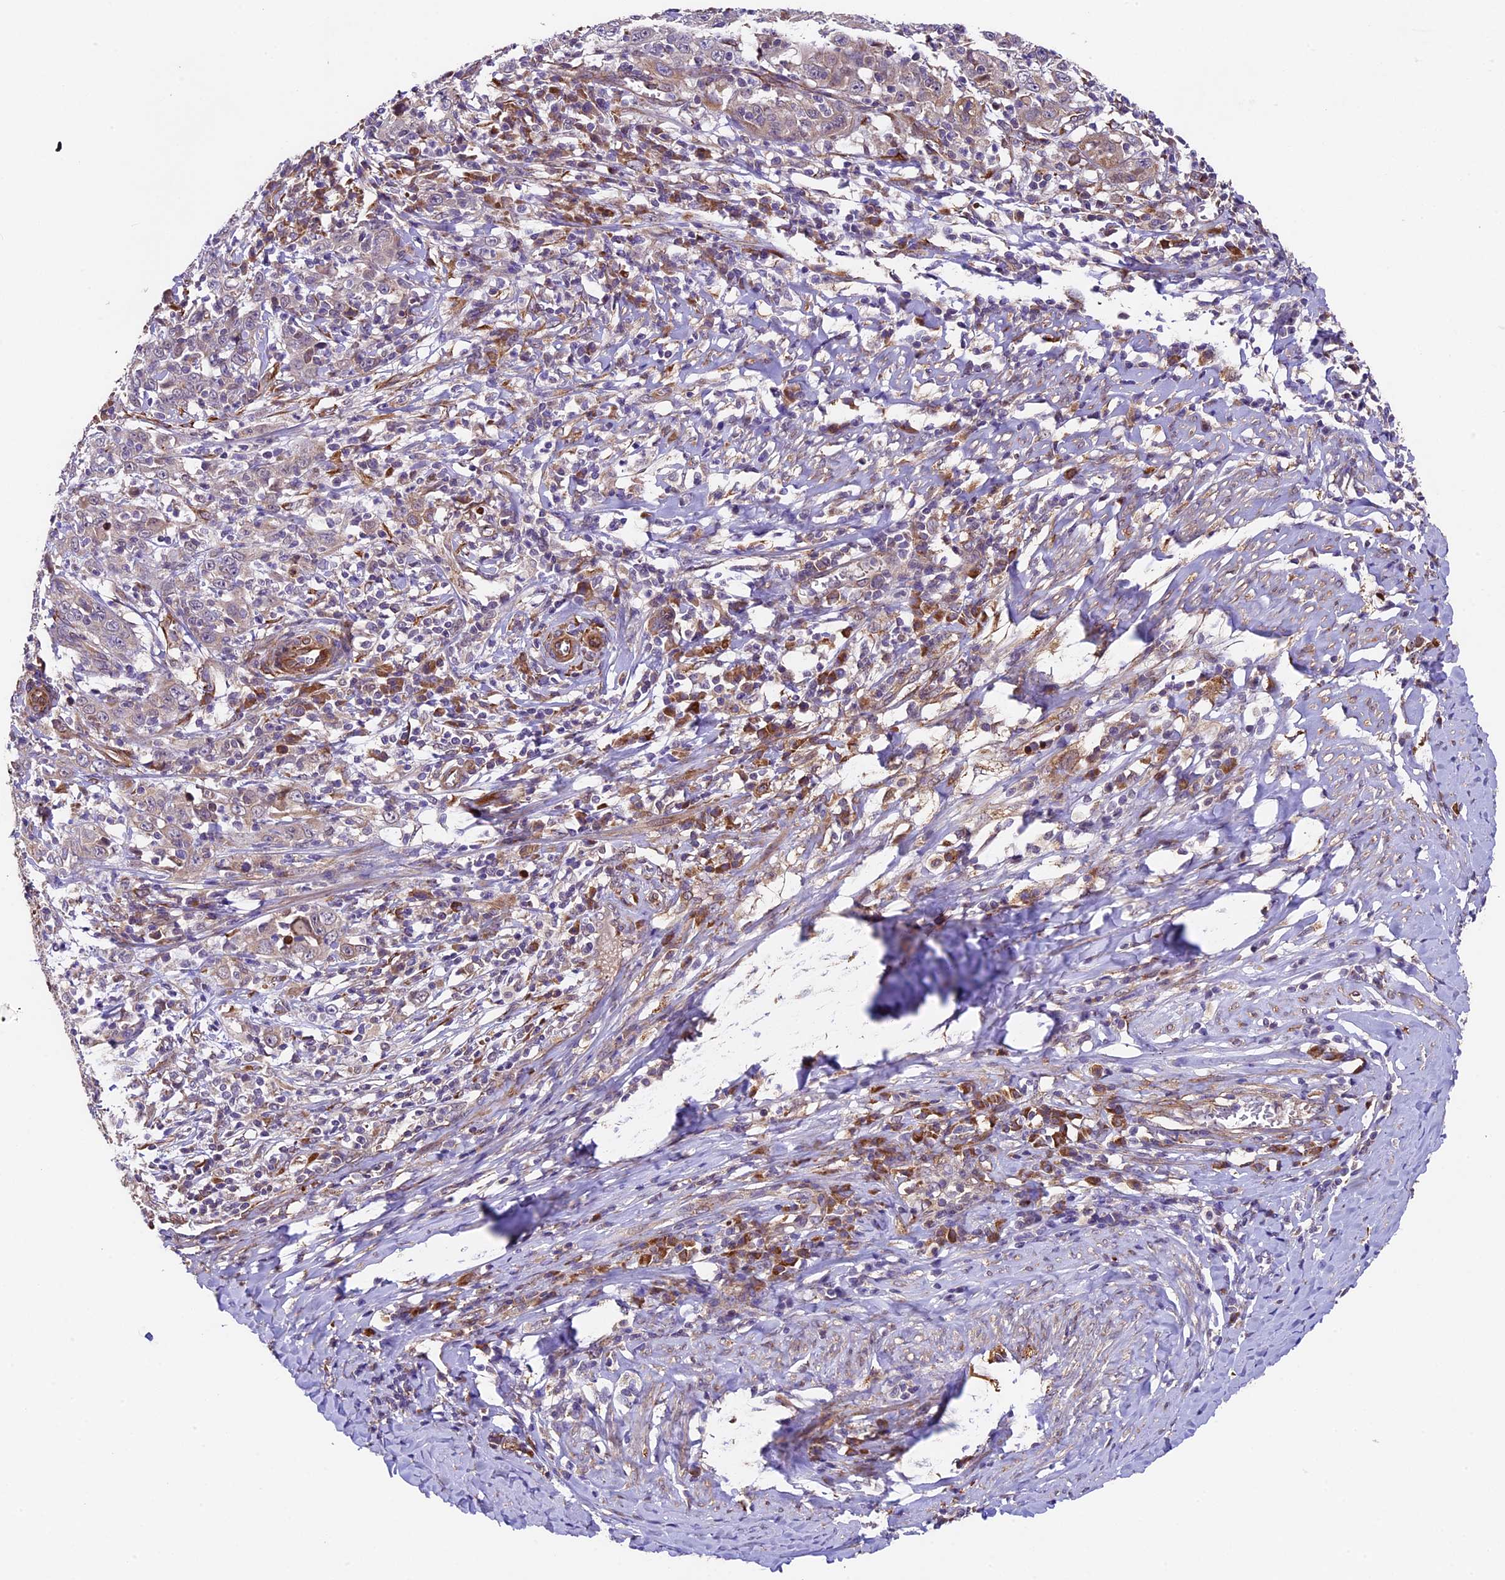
{"staining": {"intensity": "negative", "quantity": "none", "location": "none"}, "tissue": "cervical cancer", "cell_type": "Tumor cells", "image_type": "cancer", "snomed": [{"axis": "morphology", "description": "Squamous cell carcinoma, NOS"}, {"axis": "topography", "description": "Cervix"}], "caption": "This is an immunohistochemistry (IHC) micrograph of cervical squamous cell carcinoma. There is no staining in tumor cells.", "gene": "LSM7", "patient": {"sex": "female", "age": 46}}